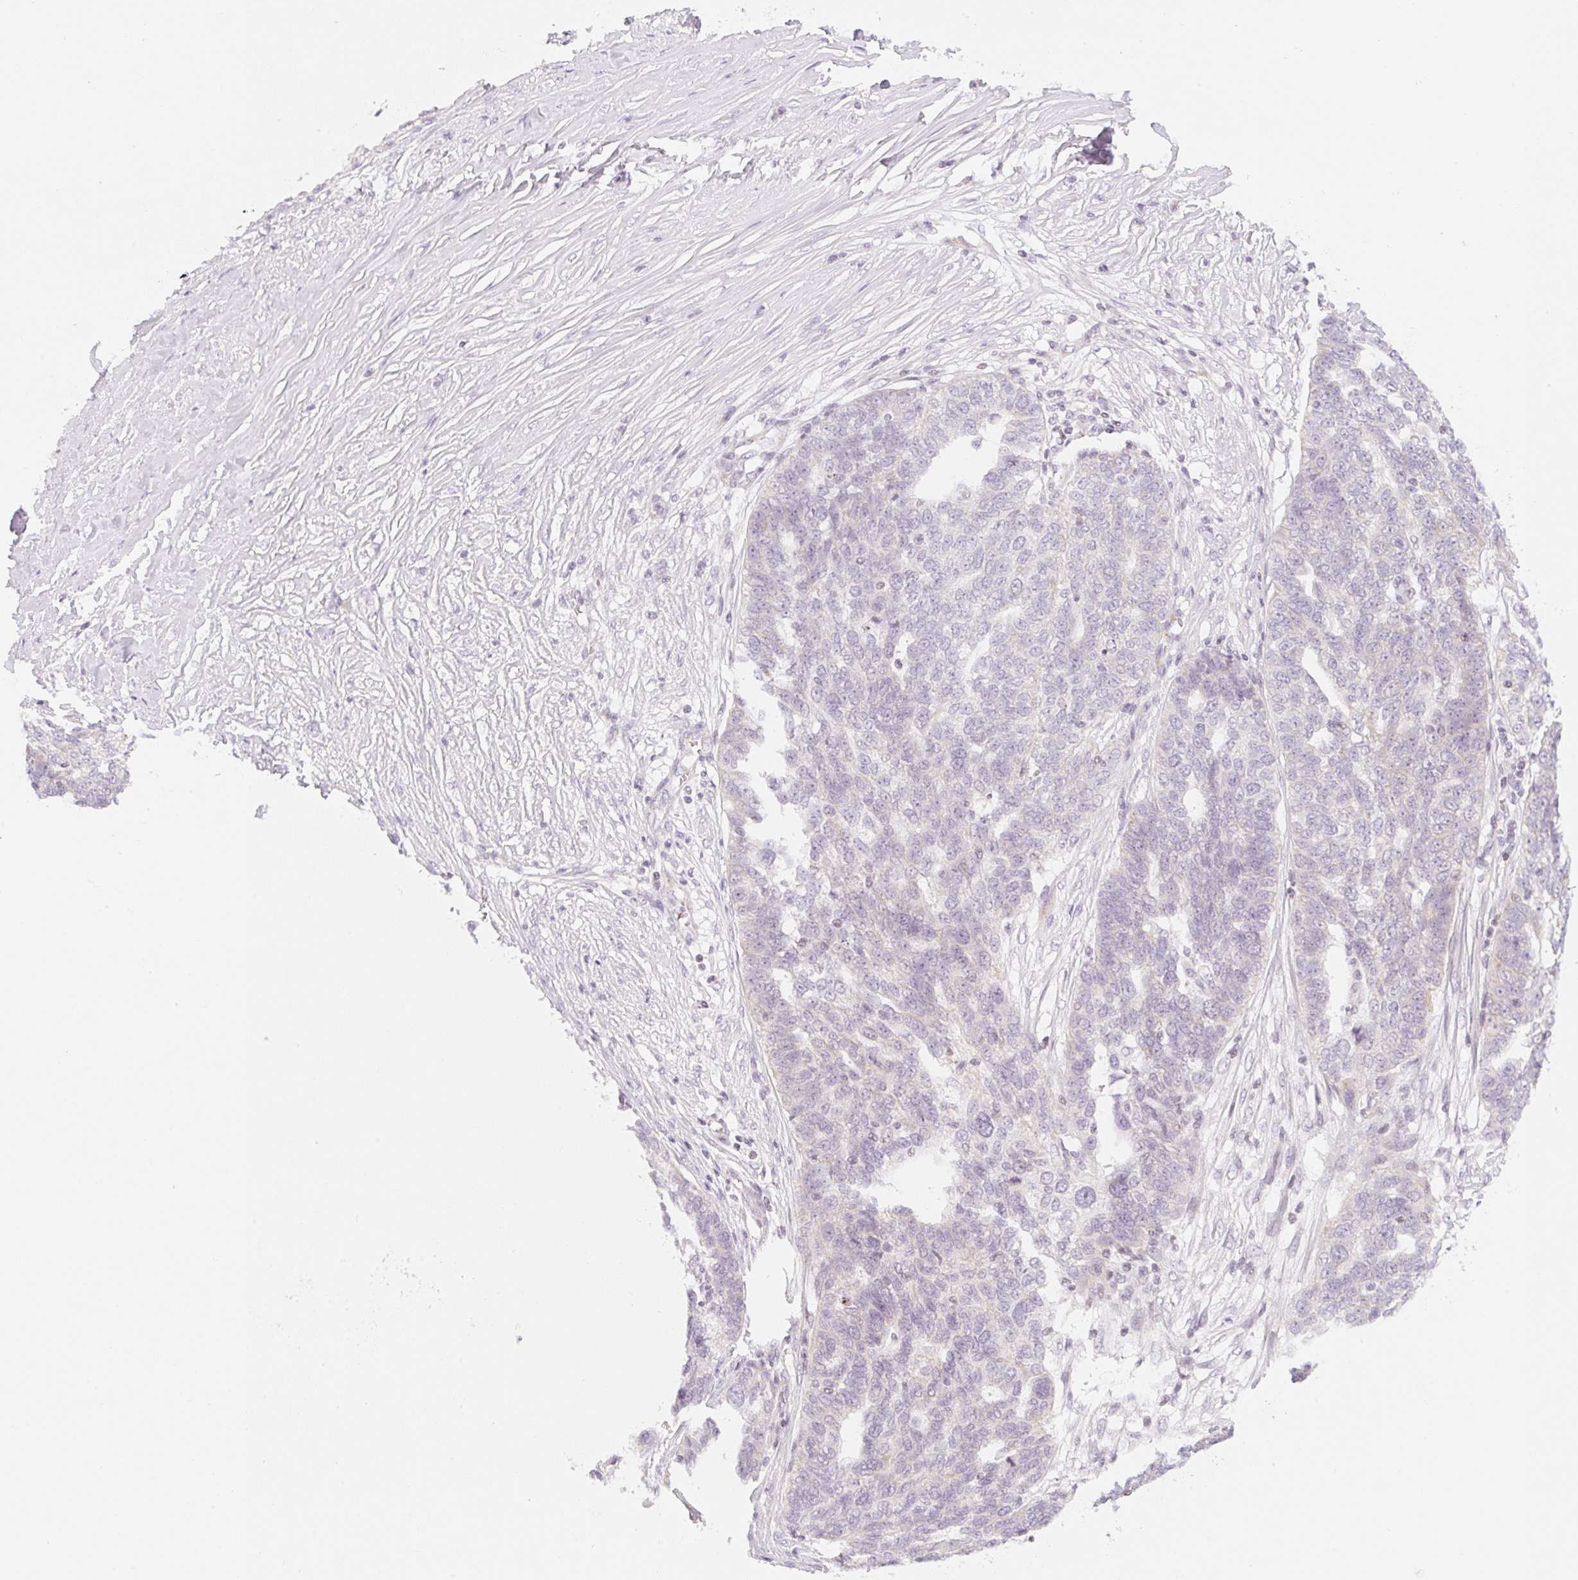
{"staining": {"intensity": "negative", "quantity": "none", "location": "none"}, "tissue": "ovarian cancer", "cell_type": "Tumor cells", "image_type": "cancer", "snomed": [{"axis": "morphology", "description": "Cystadenocarcinoma, serous, NOS"}, {"axis": "topography", "description": "Ovary"}], "caption": "Immunohistochemistry (IHC) micrograph of human ovarian cancer stained for a protein (brown), which demonstrates no positivity in tumor cells.", "gene": "CASKIN1", "patient": {"sex": "female", "age": 59}}